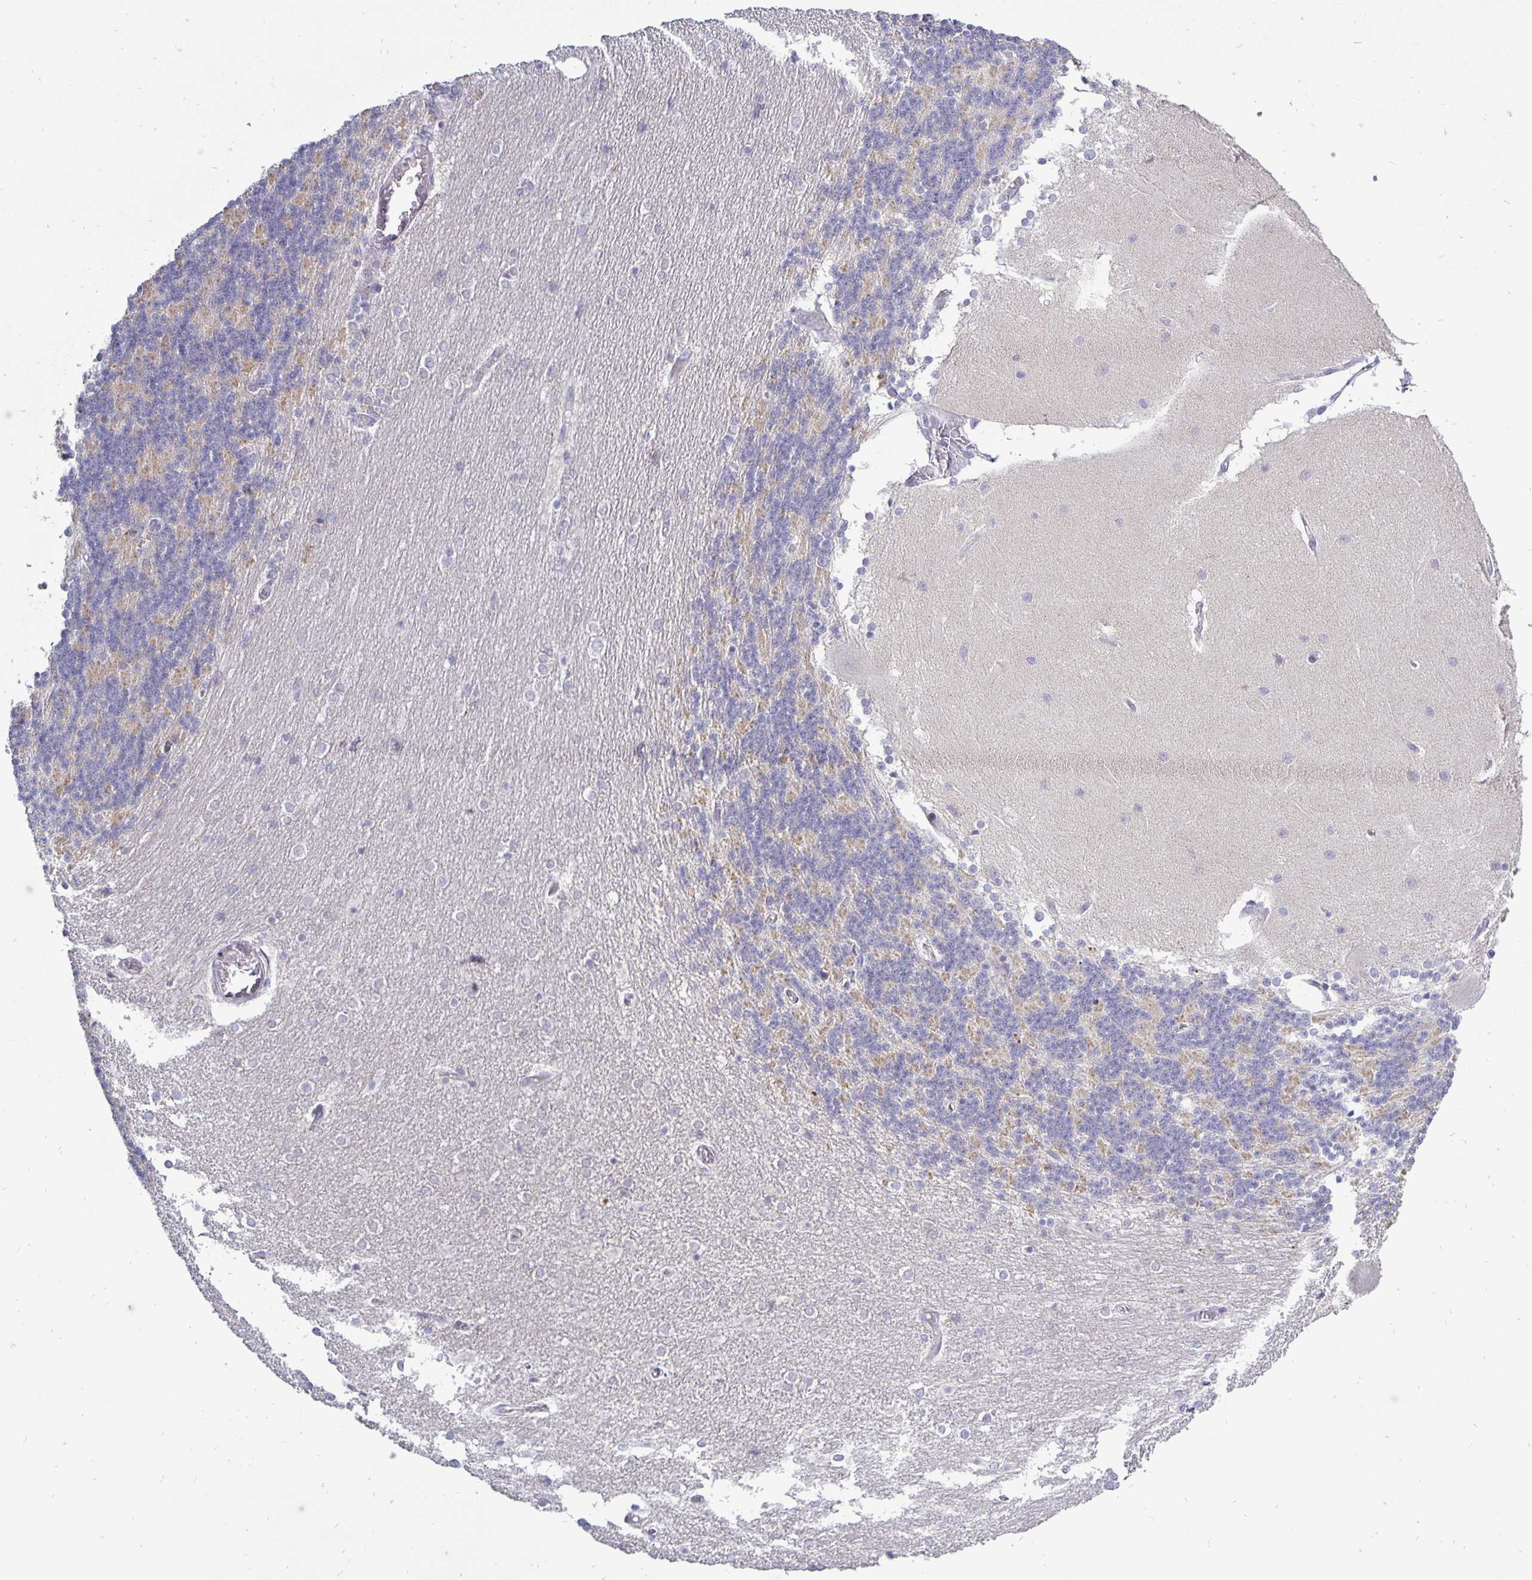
{"staining": {"intensity": "negative", "quantity": "none", "location": "none"}, "tissue": "cerebellum", "cell_type": "Cells in granular layer", "image_type": "normal", "snomed": [{"axis": "morphology", "description": "Normal tissue, NOS"}, {"axis": "topography", "description": "Cerebellum"}], "caption": "DAB (3,3'-diaminobenzidine) immunohistochemical staining of normal cerebellum shows no significant expression in cells in granular layer. (Brightfield microscopy of DAB (3,3'-diaminobenzidine) immunohistochemistry at high magnification).", "gene": "ERBB2", "patient": {"sex": "female", "age": 54}}